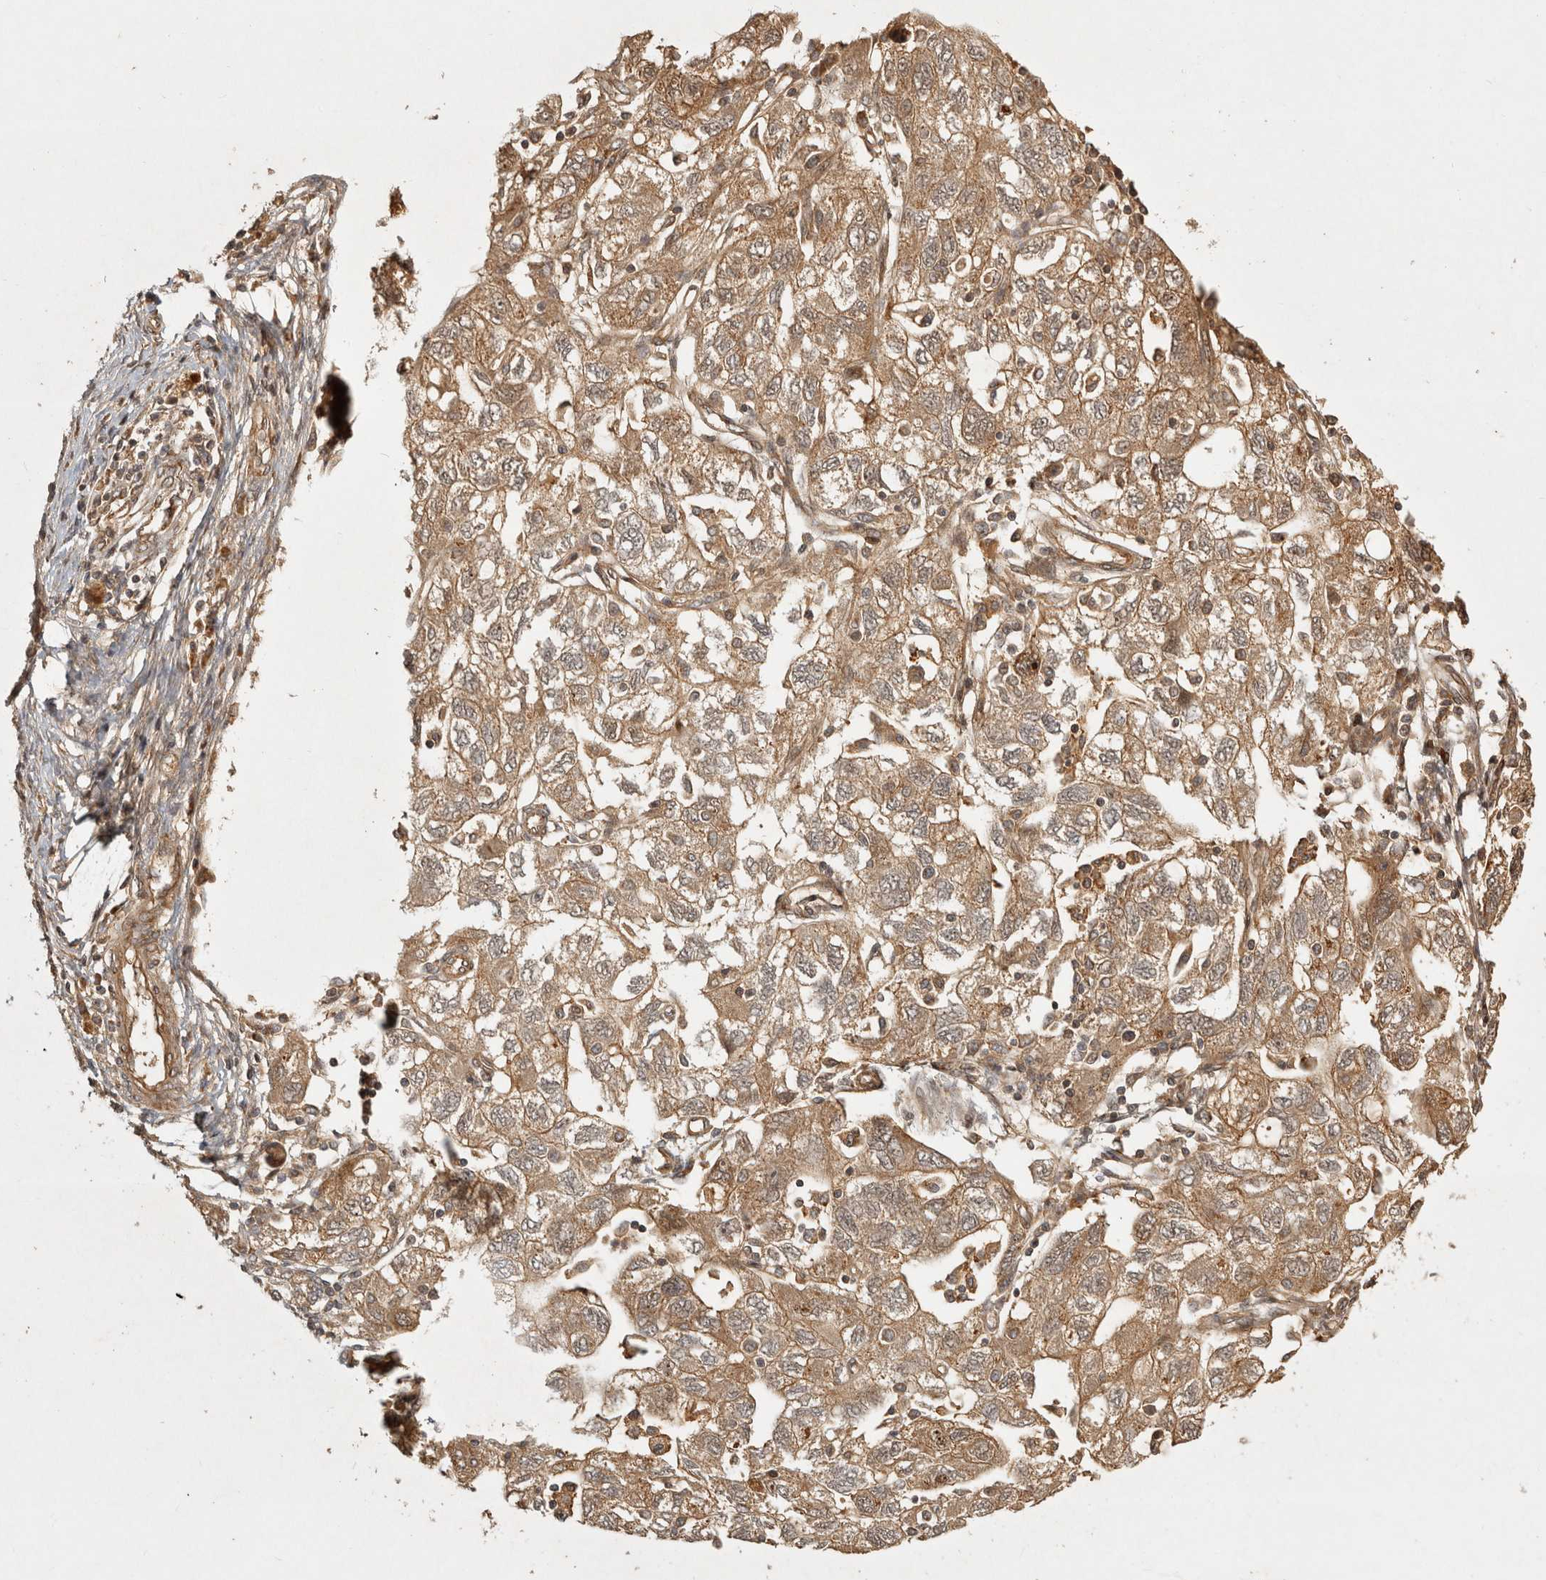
{"staining": {"intensity": "moderate", "quantity": ">75%", "location": "cytoplasmic/membranous"}, "tissue": "ovarian cancer", "cell_type": "Tumor cells", "image_type": "cancer", "snomed": [{"axis": "morphology", "description": "Carcinoma, NOS"}, {"axis": "morphology", "description": "Cystadenocarcinoma, serous, NOS"}, {"axis": "topography", "description": "Ovary"}], "caption": "Protein positivity by immunohistochemistry demonstrates moderate cytoplasmic/membranous staining in approximately >75% of tumor cells in ovarian carcinoma.", "gene": "CAMSAP2", "patient": {"sex": "female", "age": 69}}